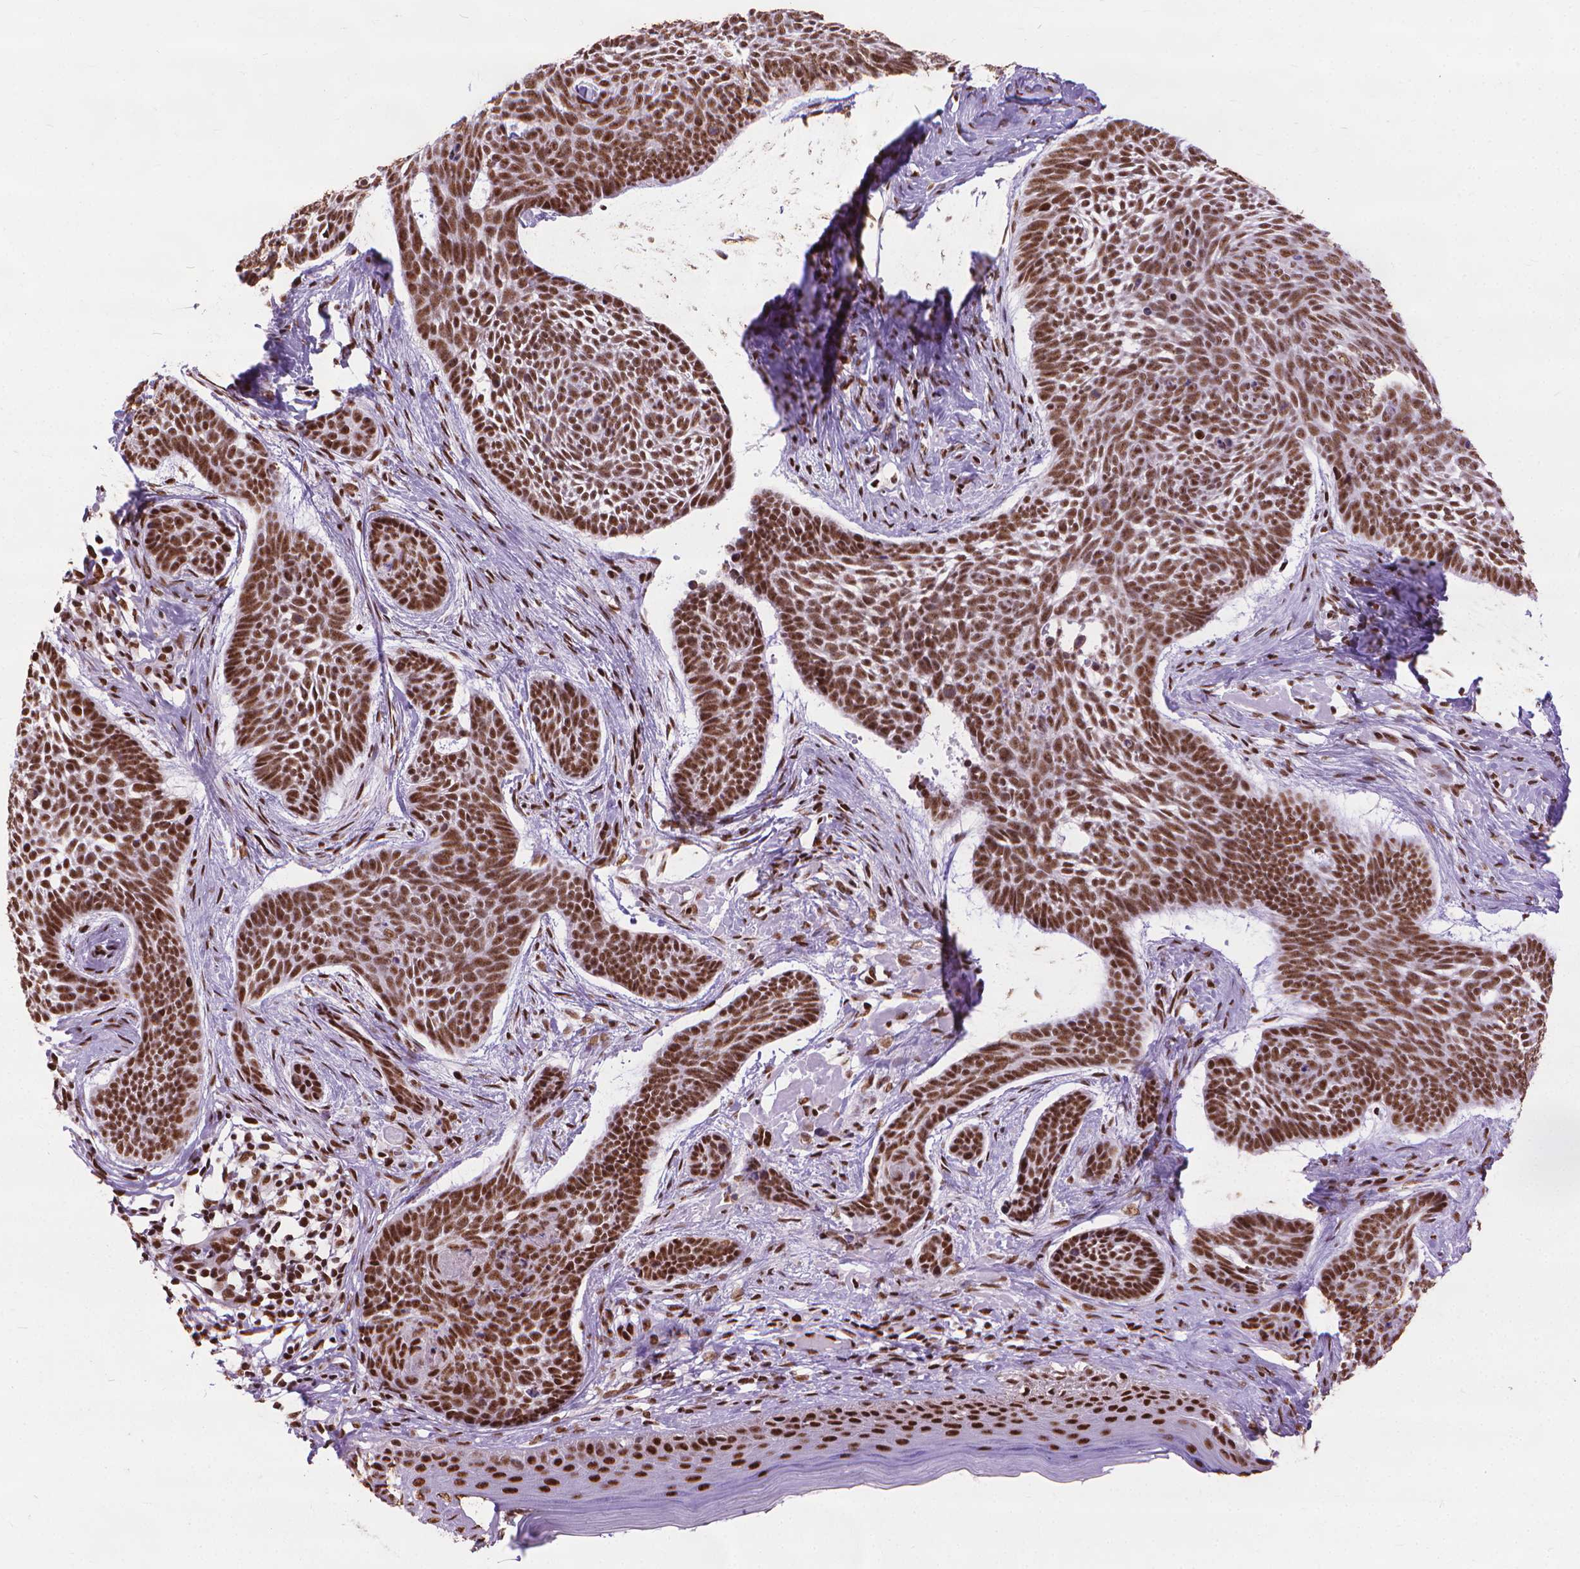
{"staining": {"intensity": "moderate", "quantity": ">75%", "location": "nuclear"}, "tissue": "skin cancer", "cell_type": "Tumor cells", "image_type": "cancer", "snomed": [{"axis": "morphology", "description": "Basal cell carcinoma"}, {"axis": "topography", "description": "Skin"}], "caption": "Immunohistochemical staining of basal cell carcinoma (skin) exhibits moderate nuclear protein staining in approximately >75% of tumor cells.", "gene": "AKAP8", "patient": {"sex": "male", "age": 85}}